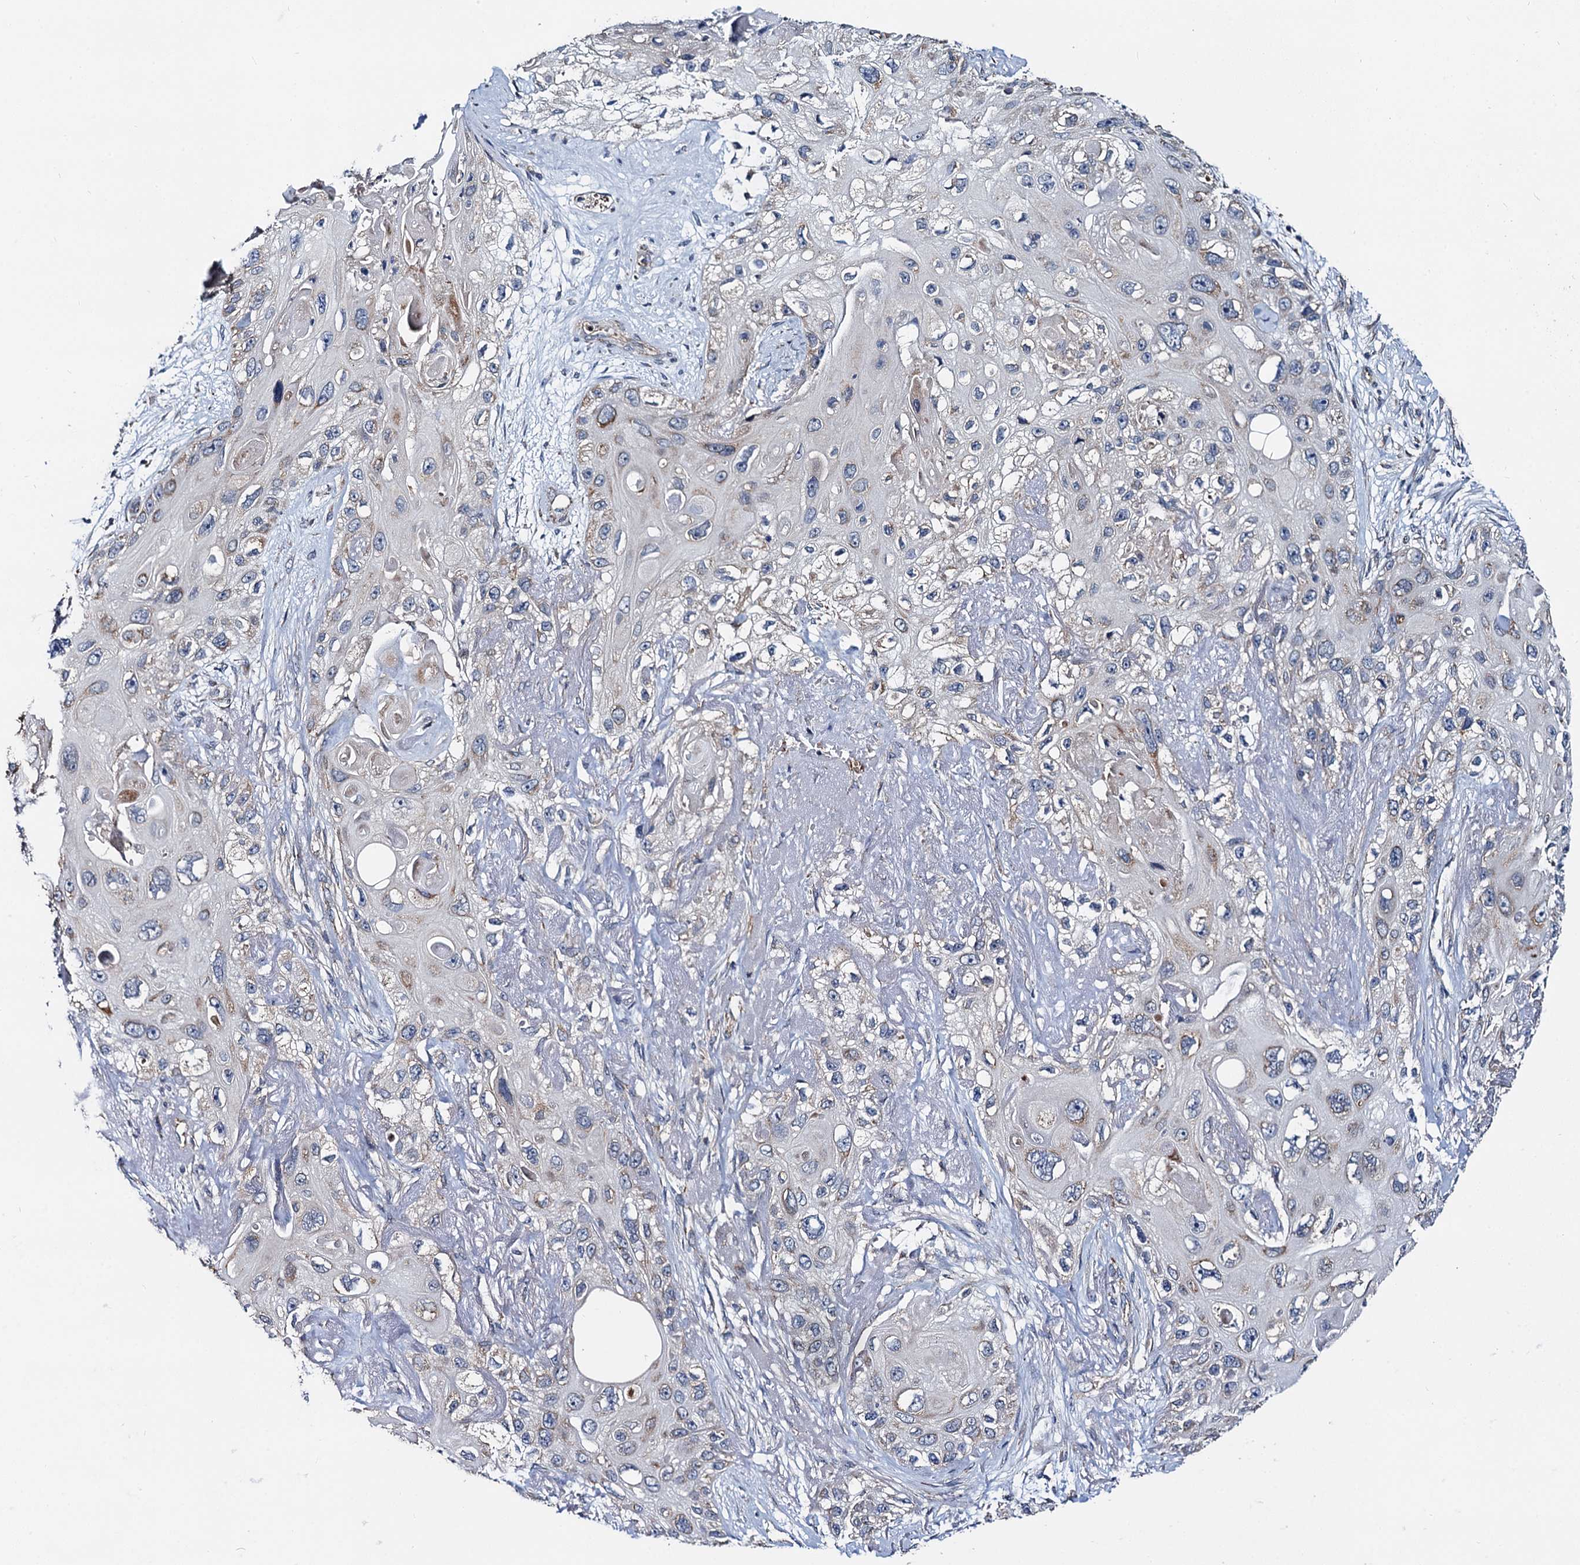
{"staining": {"intensity": "negative", "quantity": "none", "location": "none"}, "tissue": "skin cancer", "cell_type": "Tumor cells", "image_type": "cancer", "snomed": [{"axis": "morphology", "description": "Normal tissue, NOS"}, {"axis": "morphology", "description": "Squamous cell carcinoma, NOS"}, {"axis": "topography", "description": "Skin"}], "caption": "Immunohistochemical staining of human squamous cell carcinoma (skin) exhibits no significant staining in tumor cells.", "gene": "SPRYD3", "patient": {"sex": "male", "age": 72}}